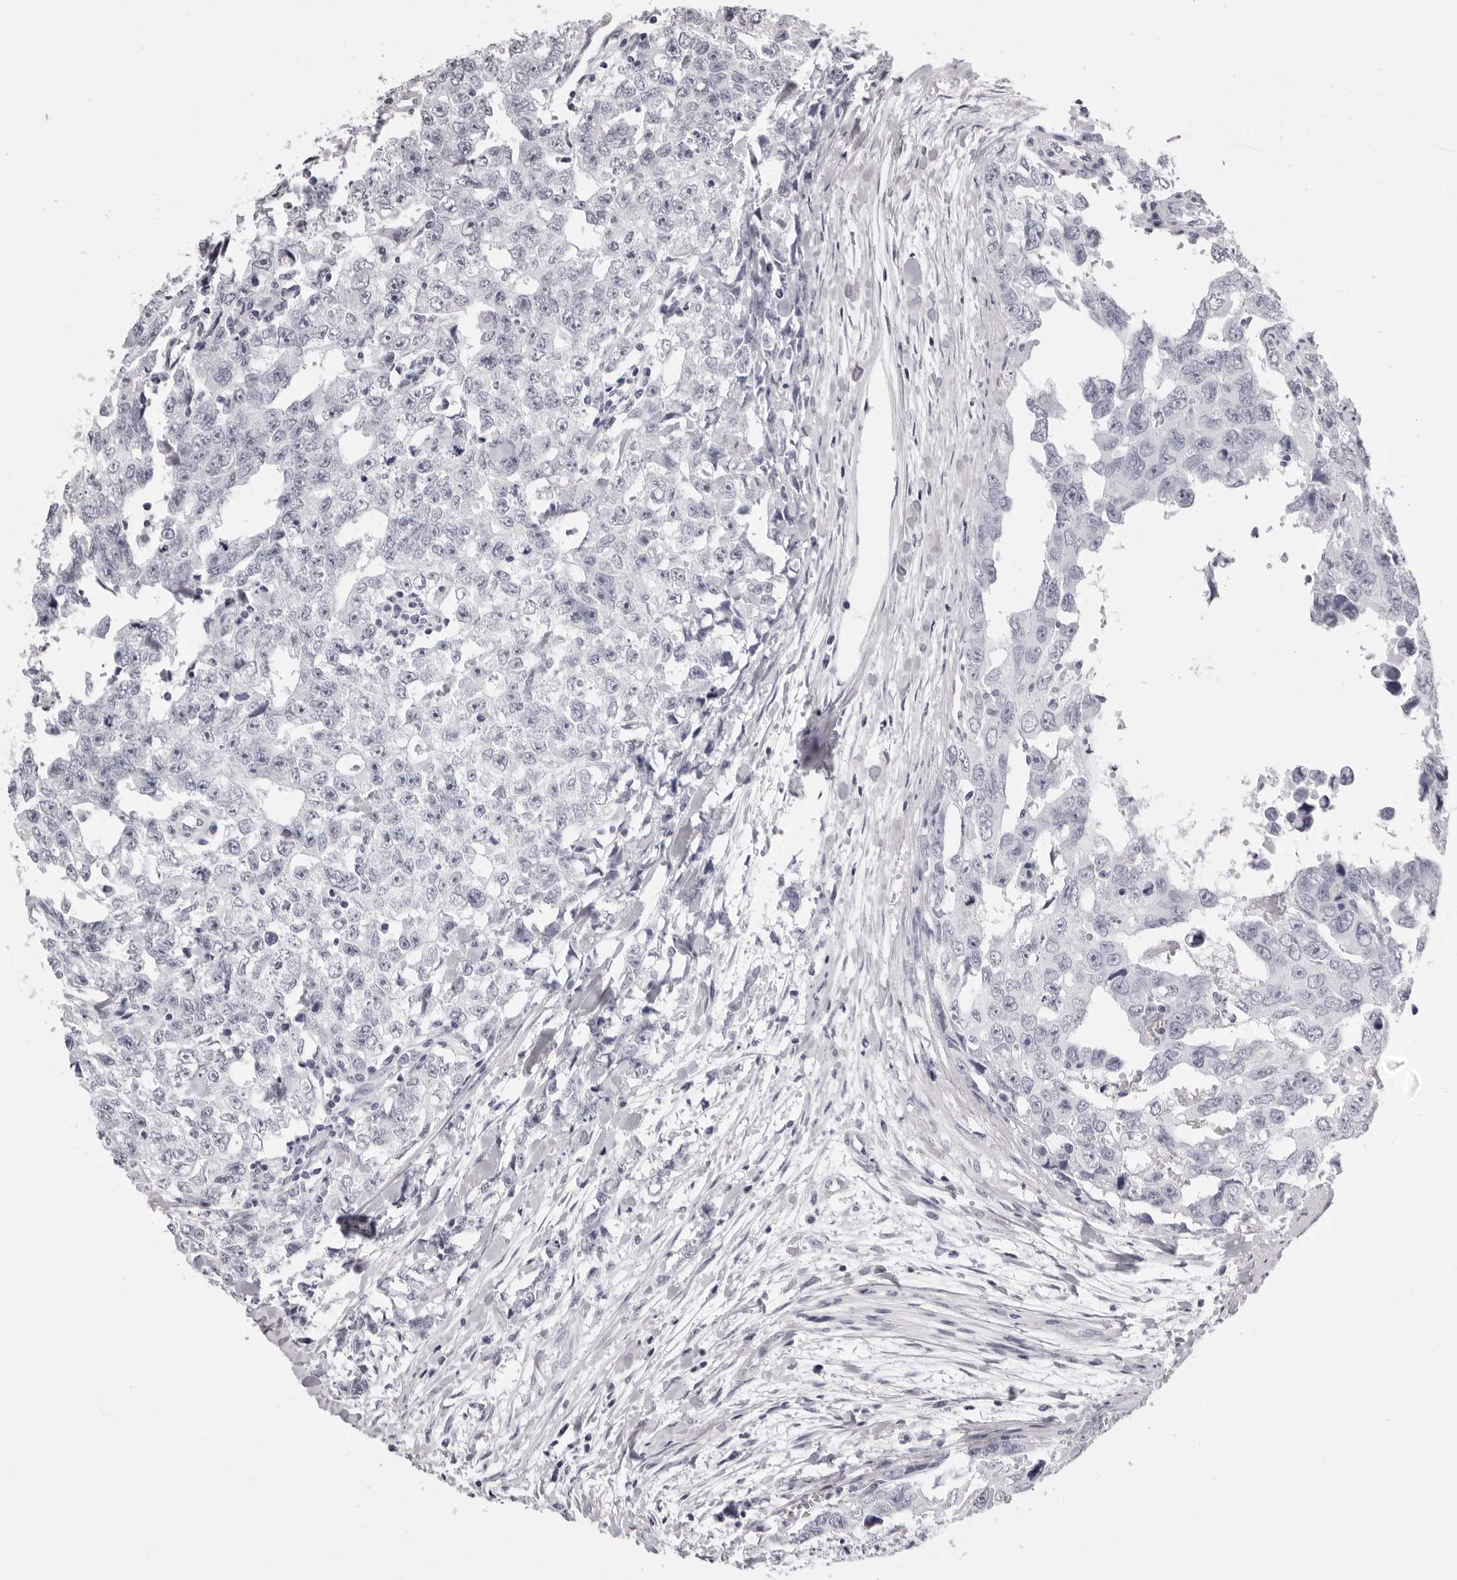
{"staining": {"intensity": "negative", "quantity": "none", "location": "none"}, "tissue": "testis cancer", "cell_type": "Tumor cells", "image_type": "cancer", "snomed": [{"axis": "morphology", "description": "Carcinoma, Embryonal, NOS"}, {"axis": "topography", "description": "Testis"}], "caption": "High power microscopy image of an immunohistochemistry (IHC) photomicrograph of testis embryonal carcinoma, revealing no significant expression in tumor cells.", "gene": "RHO", "patient": {"sex": "male", "age": 28}}